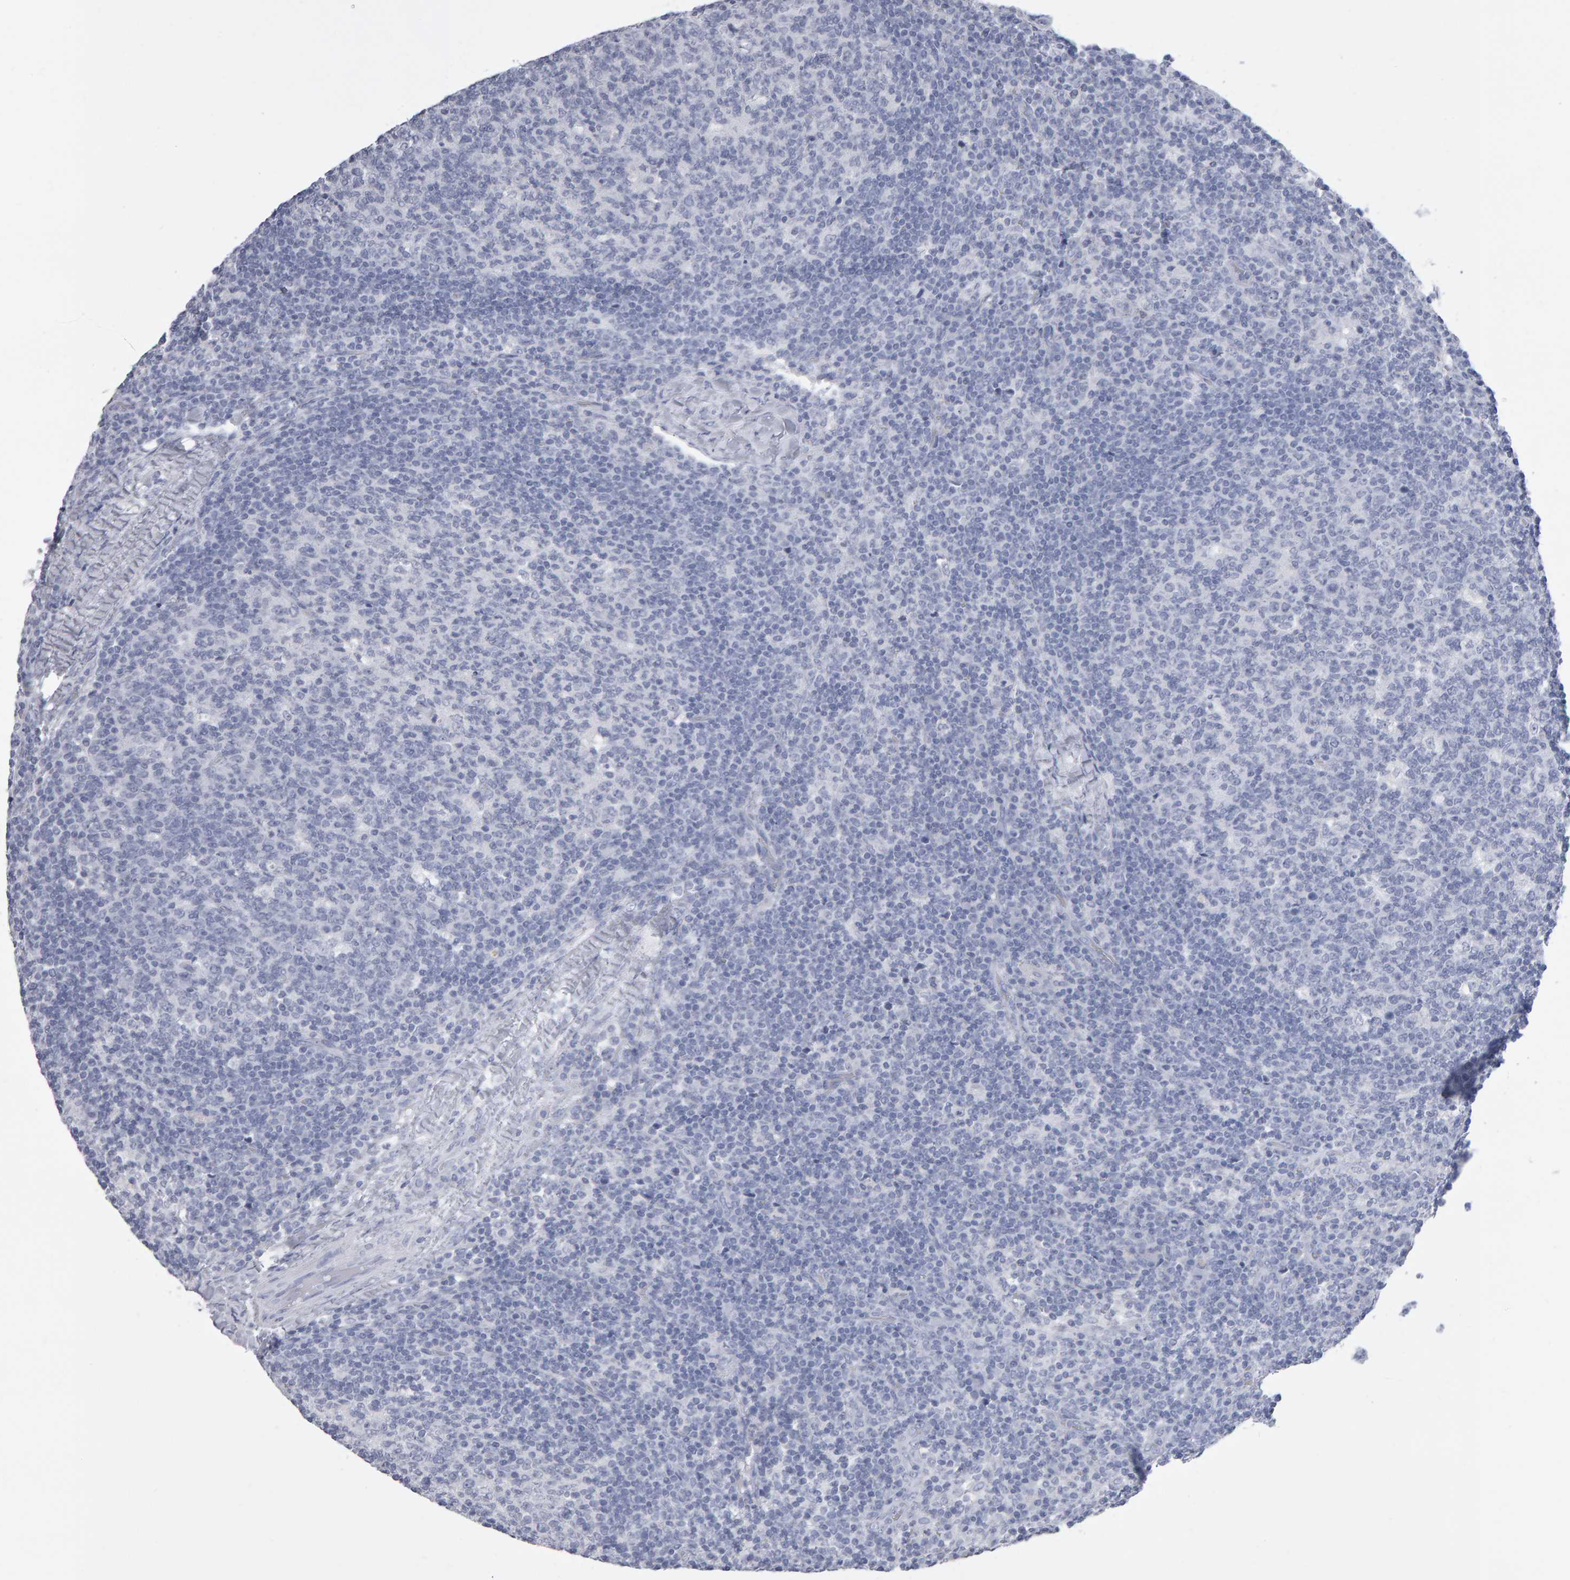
{"staining": {"intensity": "negative", "quantity": "none", "location": "none"}, "tissue": "lymph node", "cell_type": "Germinal center cells", "image_type": "normal", "snomed": [{"axis": "morphology", "description": "Normal tissue, NOS"}, {"axis": "morphology", "description": "Inflammation, NOS"}, {"axis": "topography", "description": "Lymph node"}], "caption": "Immunohistochemistry (IHC) micrograph of benign lymph node: lymph node stained with DAB exhibits no significant protein staining in germinal center cells. (Immunohistochemistry, brightfield microscopy, high magnification).", "gene": "NCDN", "patient": {"sex": "male", "age": 55}}